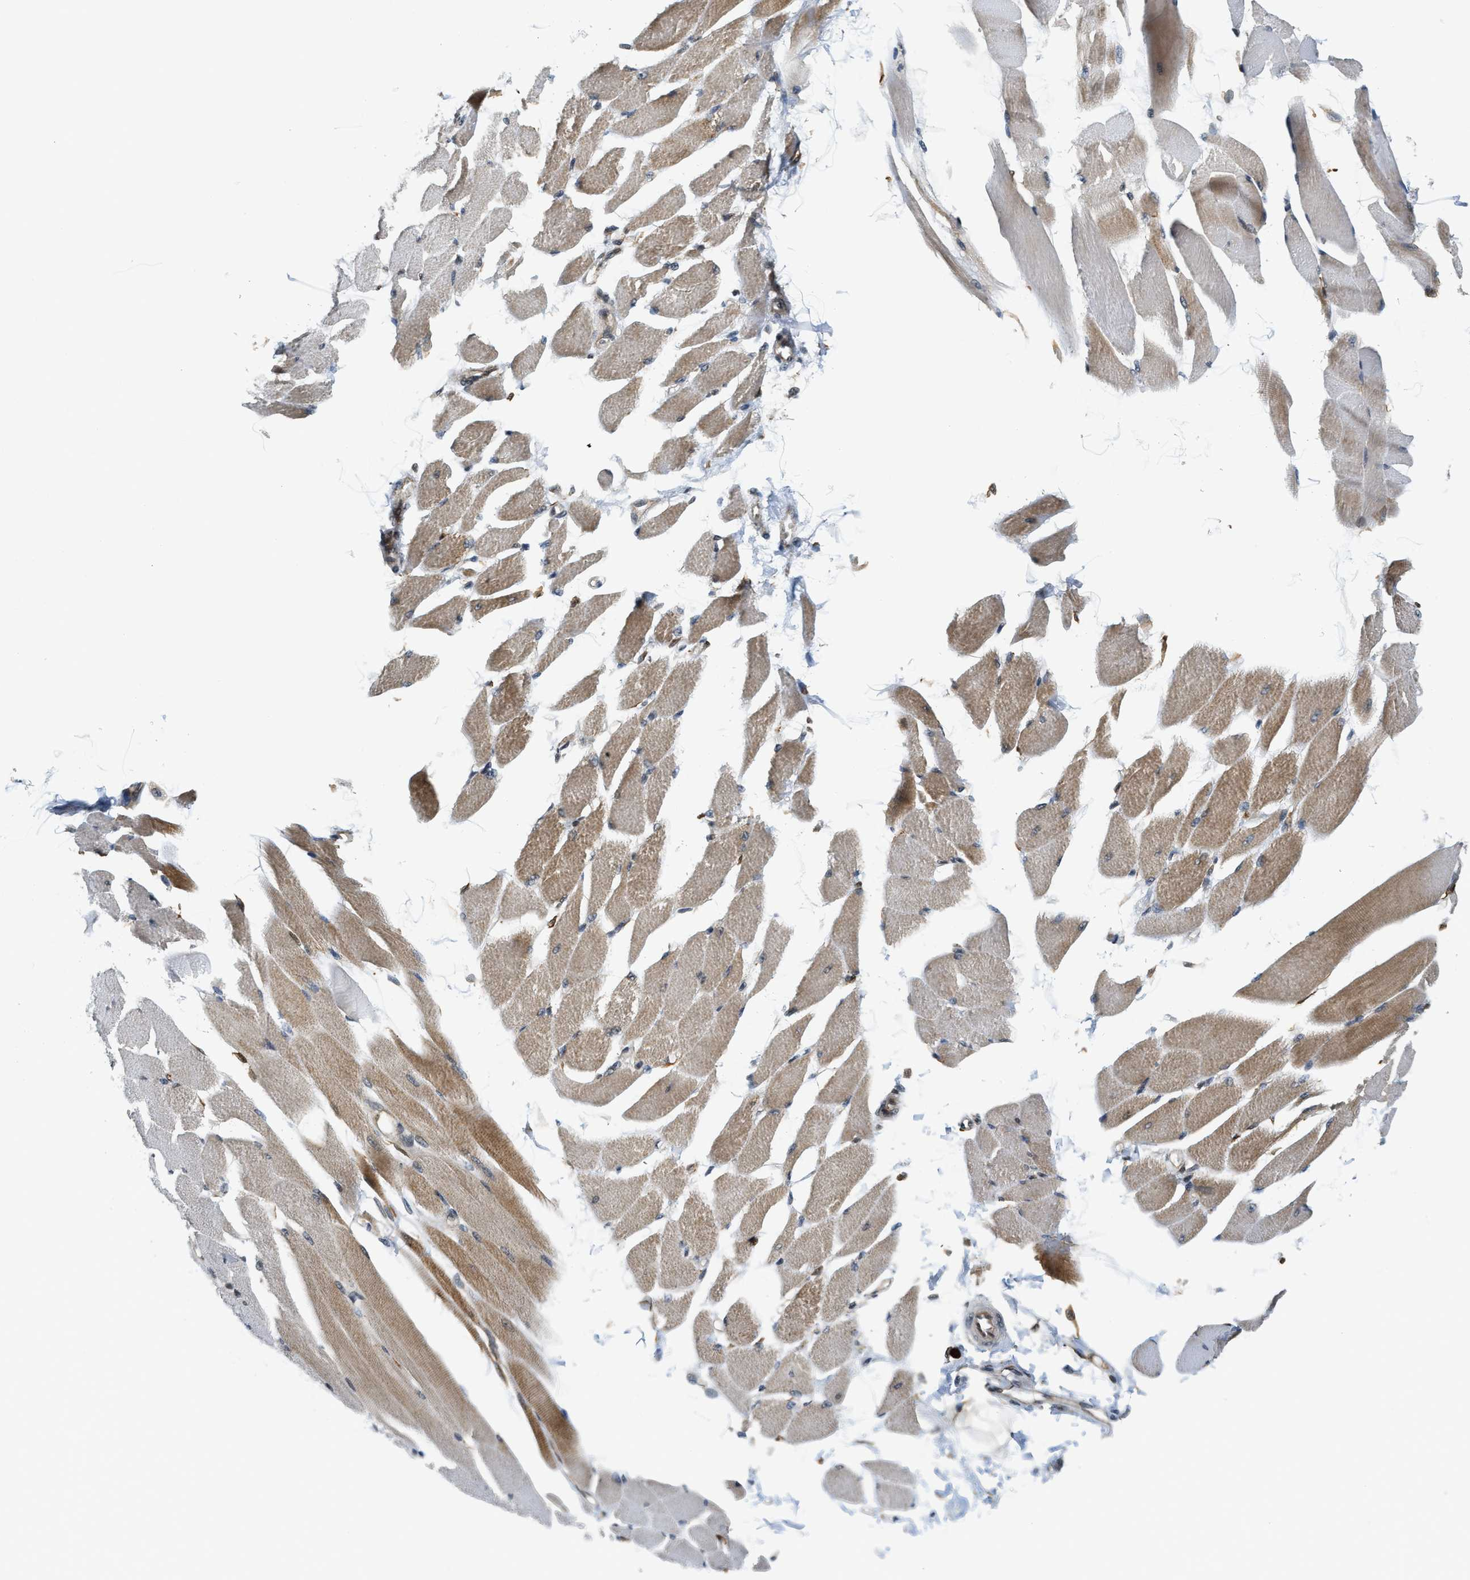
{"staining": {"intensity": "moderate", "quantity": "25%-75%", "location": "cytoplasmic/membranous,nuclear"}, "tissue": "skeletal muscle", "cell_type": "Myocytes", "image_type": "normal", "snomed": [{"axis": "morphology", "description": "Normal tissue, NOS"}, {"axis": "topography", "description": "Skeletal muscle"}, {"axis": "topography", "description": "Peripheral nerve tissue"}], "caption": "Protein staining of normal skeletal muscle shows moderate cytoplasmic/membranous,nuclear staining in about 25%-75% of myocytes. (DAB IHC with brightfield microscopy, high magnification).", "gene": "KMT2A", "patient": {"sex": "female", "age": 84}}